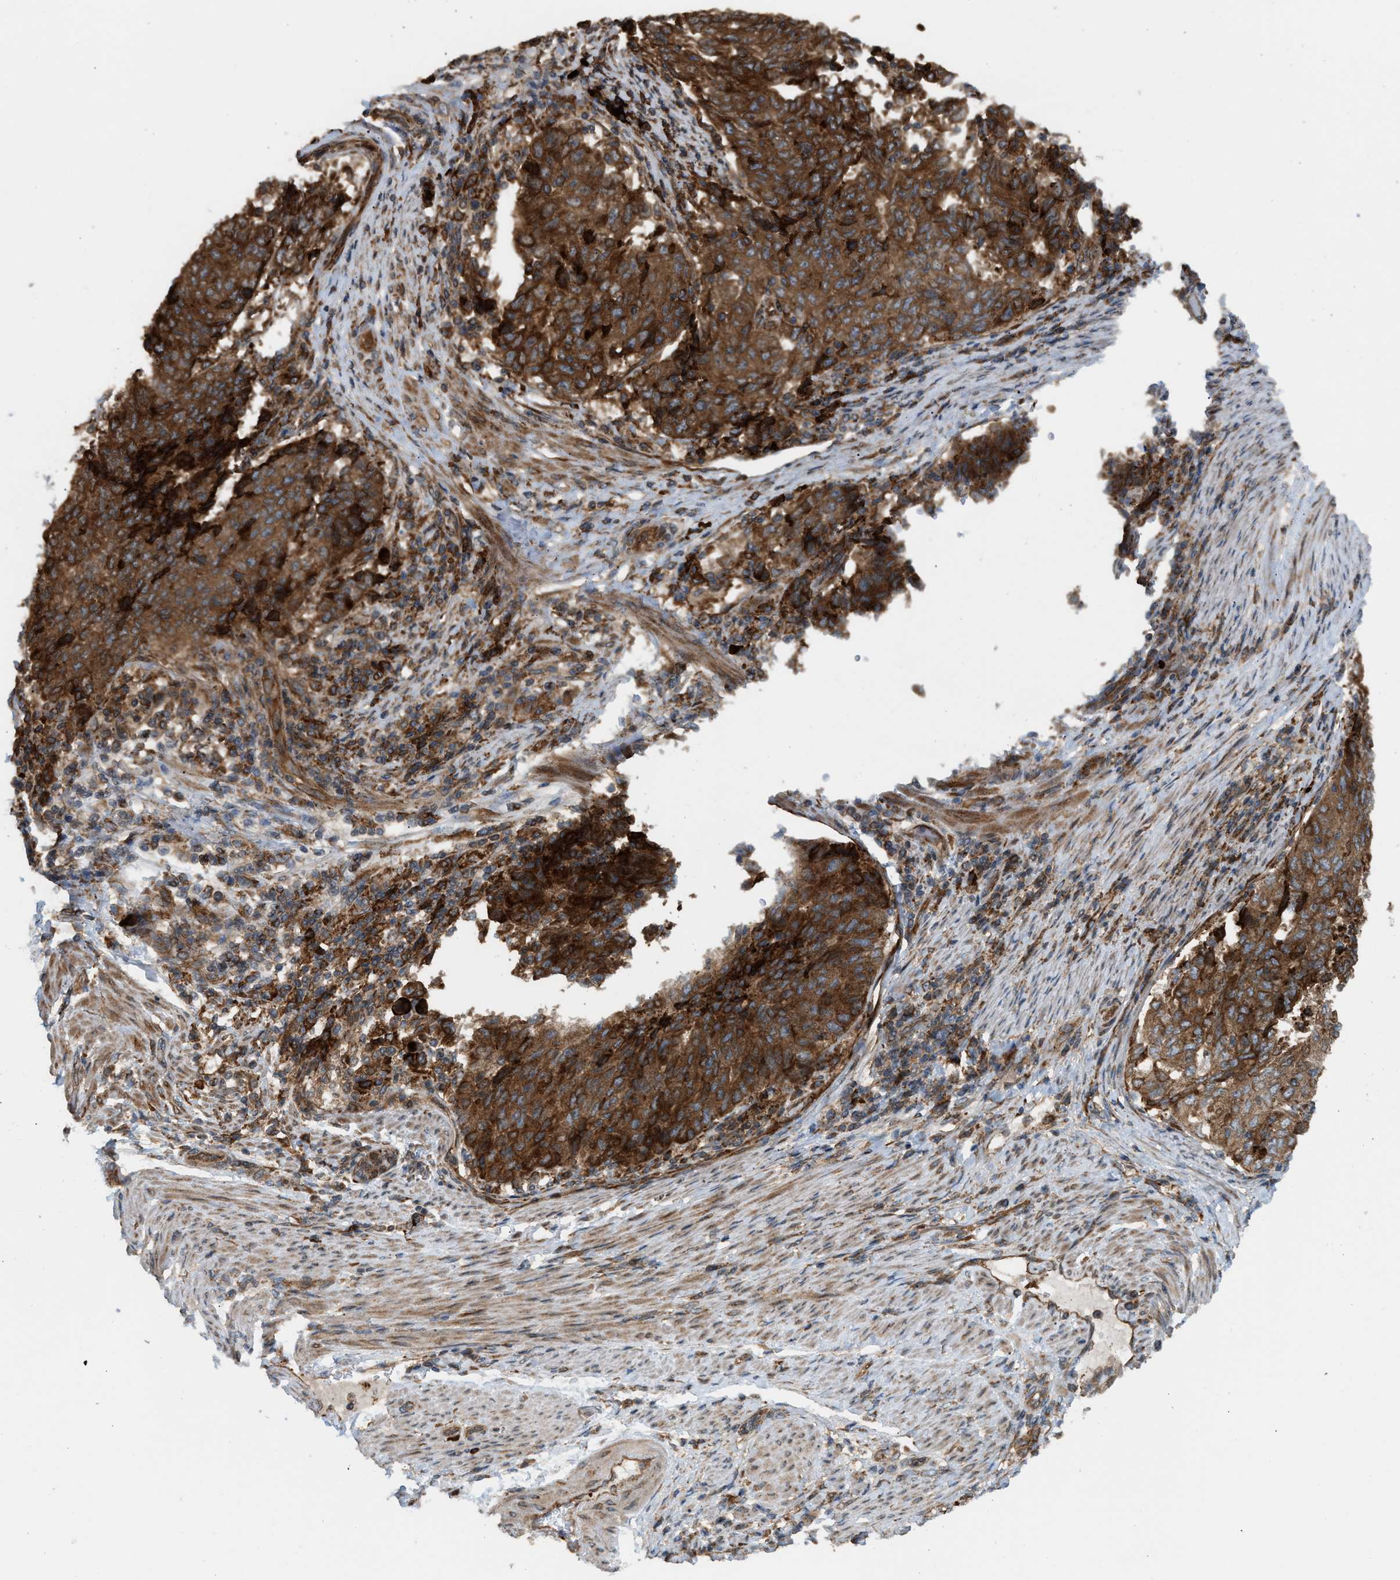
{"staining": {"intensity": "strong", "quantity": ">75%", "location": "cytoplasmic/membranous"}, "tissue": "endometrial cancer", "cell_type": "Tumor cells", "image_type": "cancer", "snomed": [{"axis": "morphology", "description": "Adenocarcinoma, NOS"}, {"axis": "topography", "description": "Endometrium"}], "caption": "The micrograph displays a brown stain indicating the presence of a protein in the cytoplasmic/membranous of tumor cells in endometrial adenocarcinoma.", "gene": "BAIAP2L1", "patient": {"sex": "female", "age": 80}}